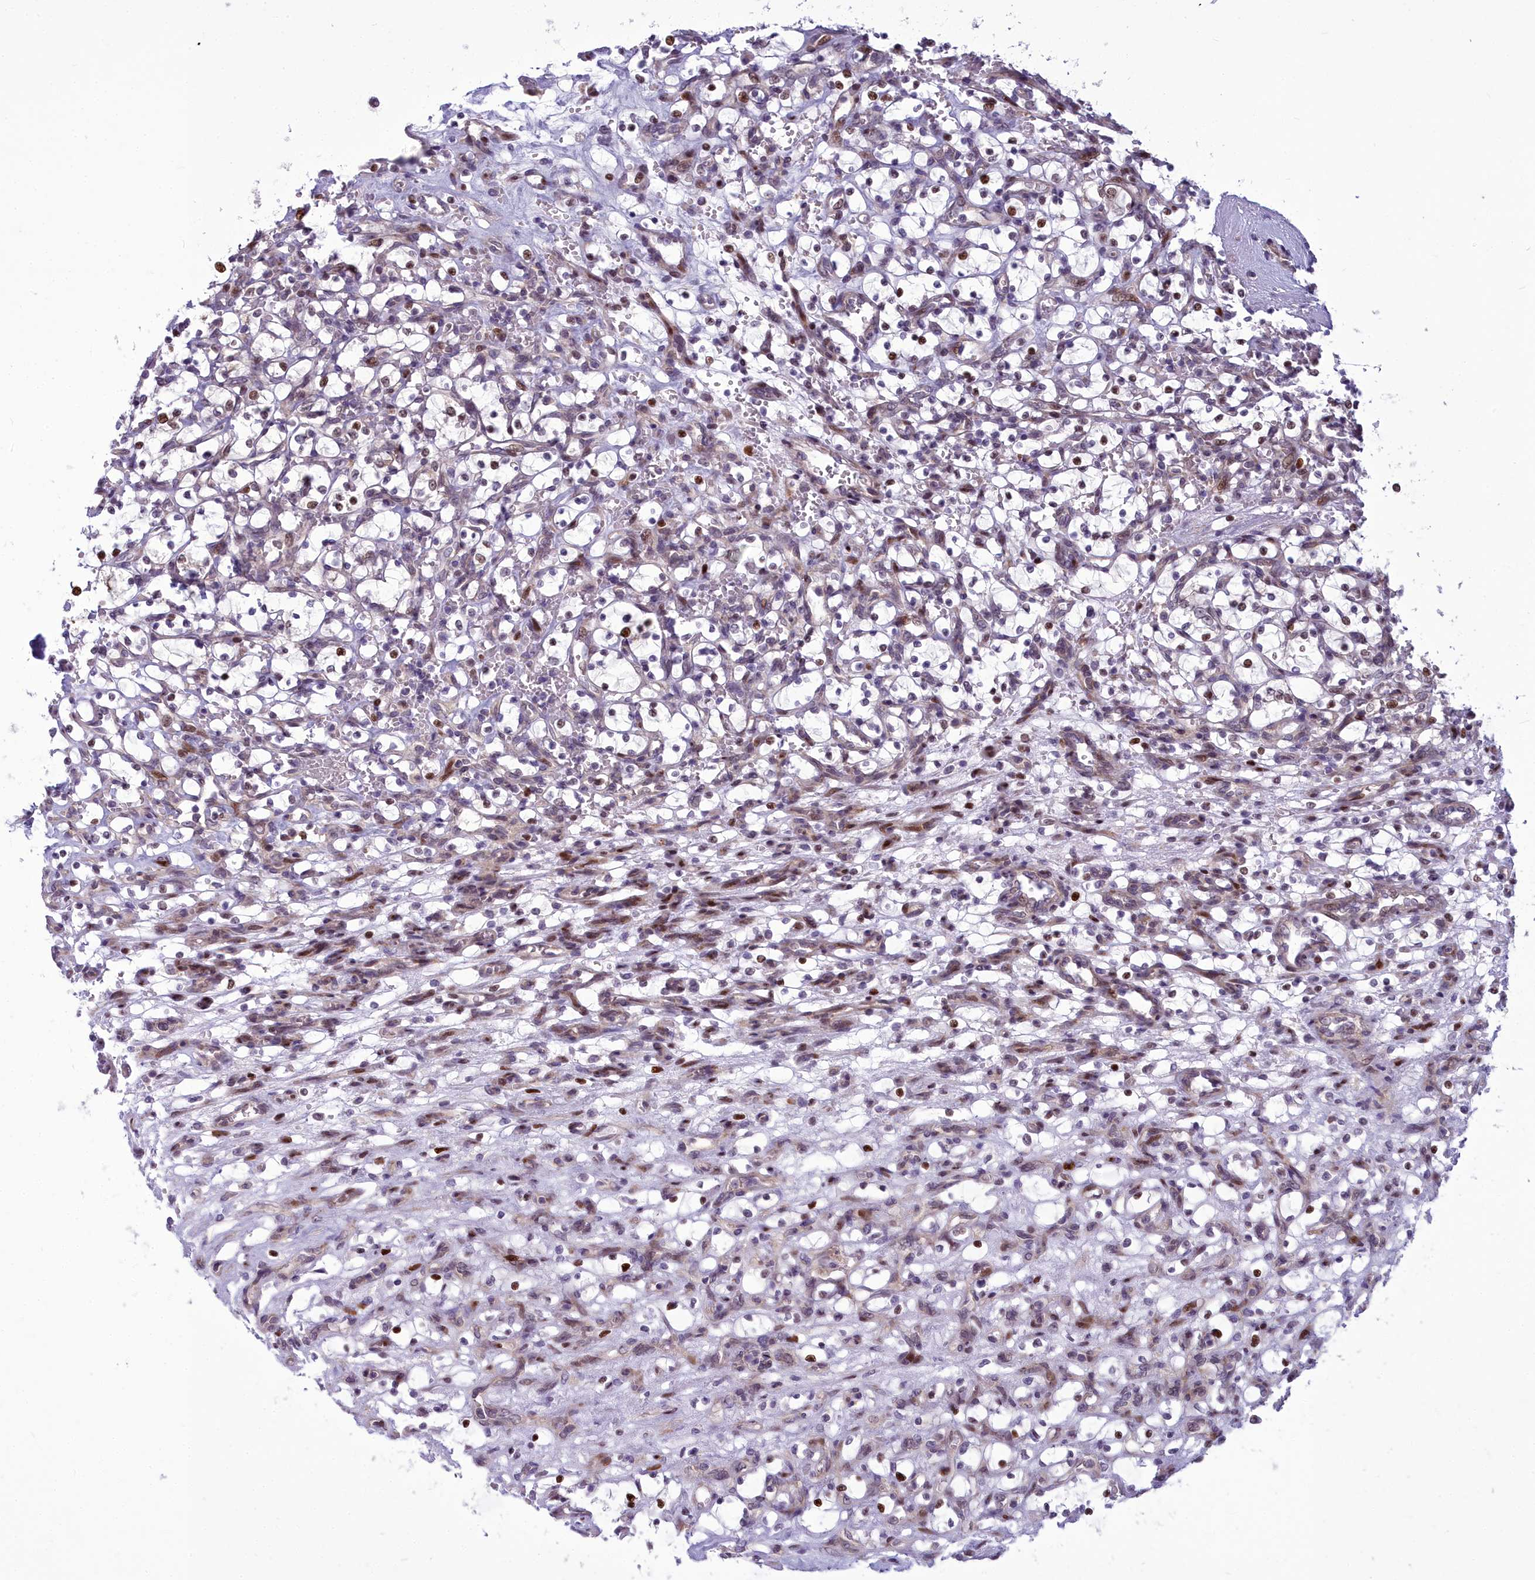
{"staining": {"intensity": "strong", "quantity": "25%-75%", "location": "nuclear"}, "tissue": "renal cancer", "cell_type": "Tumor cells", "image_type": "cancer", "snomed": [{"axis": "morphology", "description": "Adenocarcinoma, NOS"}, {"axis": "topography", "description": "Kidney"}], "caption": "Immunohistochemical staining of human adenocarcinoma (renal) displays high levels of strong nuclear positivity in approximately 25%-75% of tumor cells. (brown staining indicates protein expression, while blue staining denotes nuclei).", "gene": "AP1M1", "patient": {"sex": "female", "age": 69}}